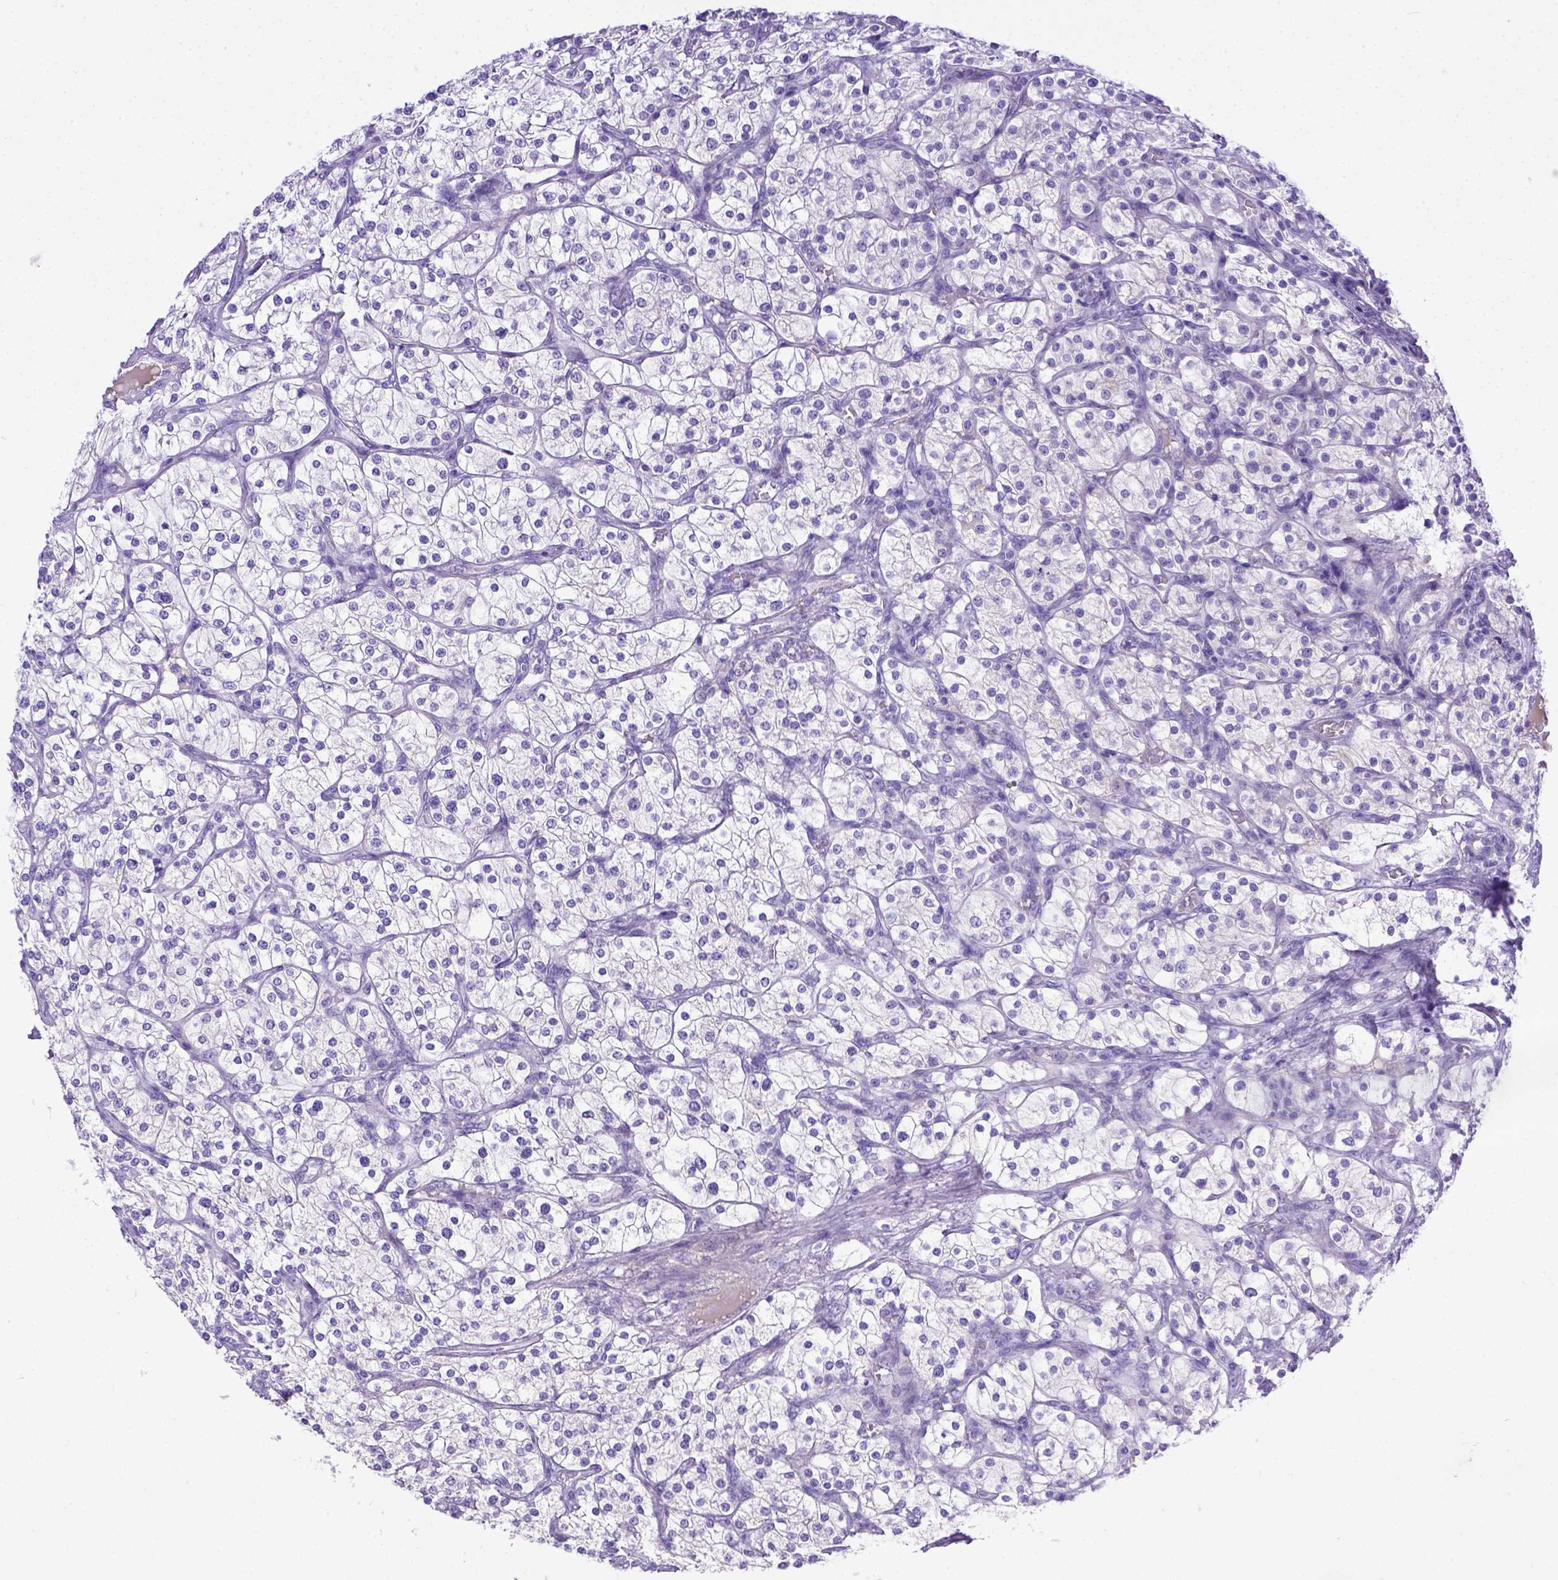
{"staining": {"intensity": "negative", "quantity": "none", "location": "none"}, "tissue": "renal cancer", "cell_type": "Tumor cells", "image_type": "cancer", "snomed": [{"axis": "morphology", "description": "Adenocarcinoma, NOS"}, {"axis": "topography", "description": "Kidney"}], "caption": "Adenocarcinoma (renal) was stained to show a protein in brown. There is no significant expression in tumor cells.", "gene": "BTN1A1", "patient": {"sex": "male", "age": 80}}